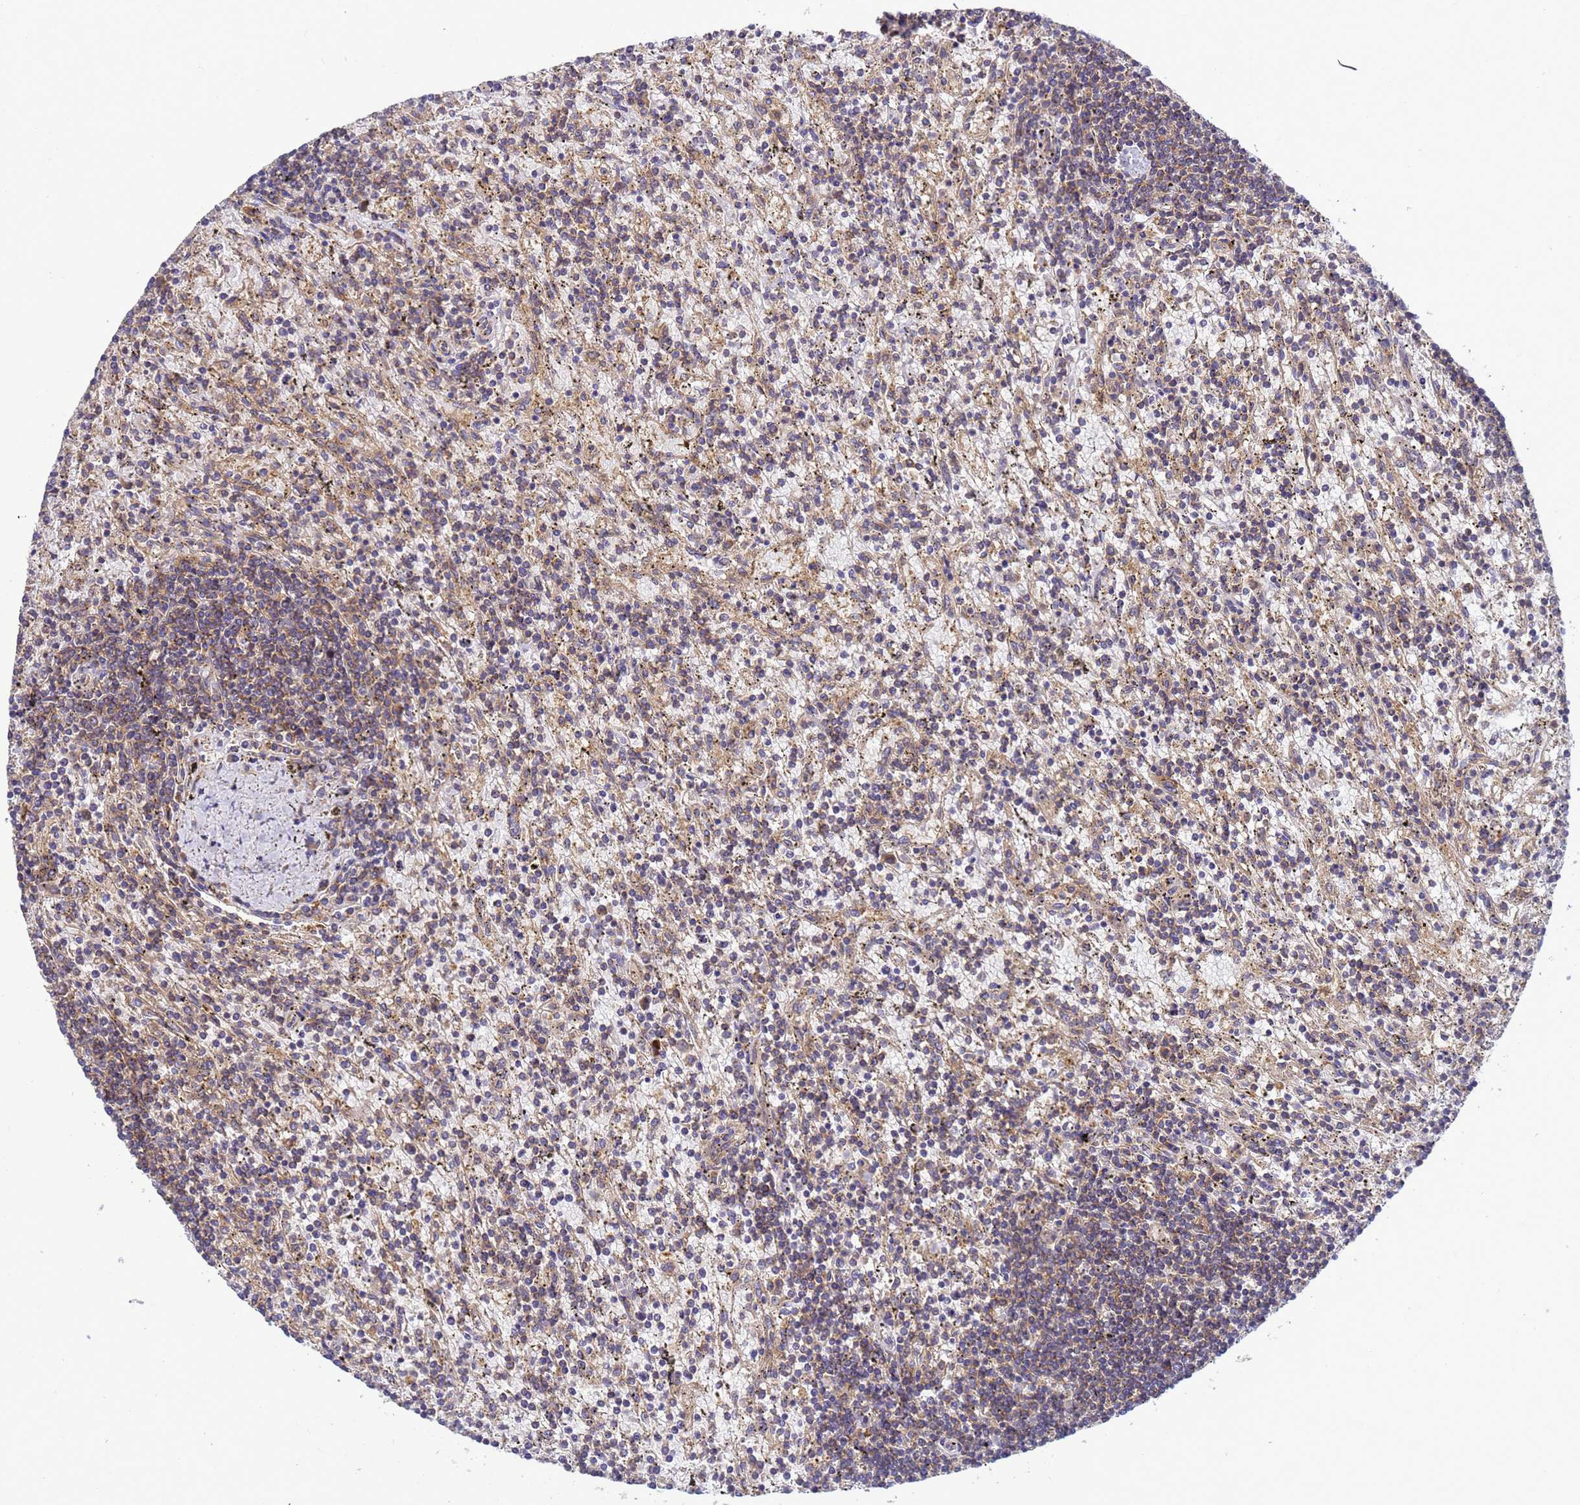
{"staining": {"intensity": "weak", "quantity": "25%-75%", "location": "cytoplasmic/membranous"}, "tissue": "lymphoma", "cell_type": "Tumor cells", "image_type": "cancer", "snomed": [{"axis": "morphology", "description": "Malignant lymphoma, non-Hodgkin's type, Low grade"}, {"axis": "topography", "description": "Spleen"}], "caption": "Malignant lymphoma, non-Hodgkin's type (low-grade) was stained to show a protein in brown. There is low levels of weak cytoplasmic/membranous positivity in approximately 25%-75% of tumor cells.", "gene": "BECN1", "patient": {"sex": "male", "age": 76}}